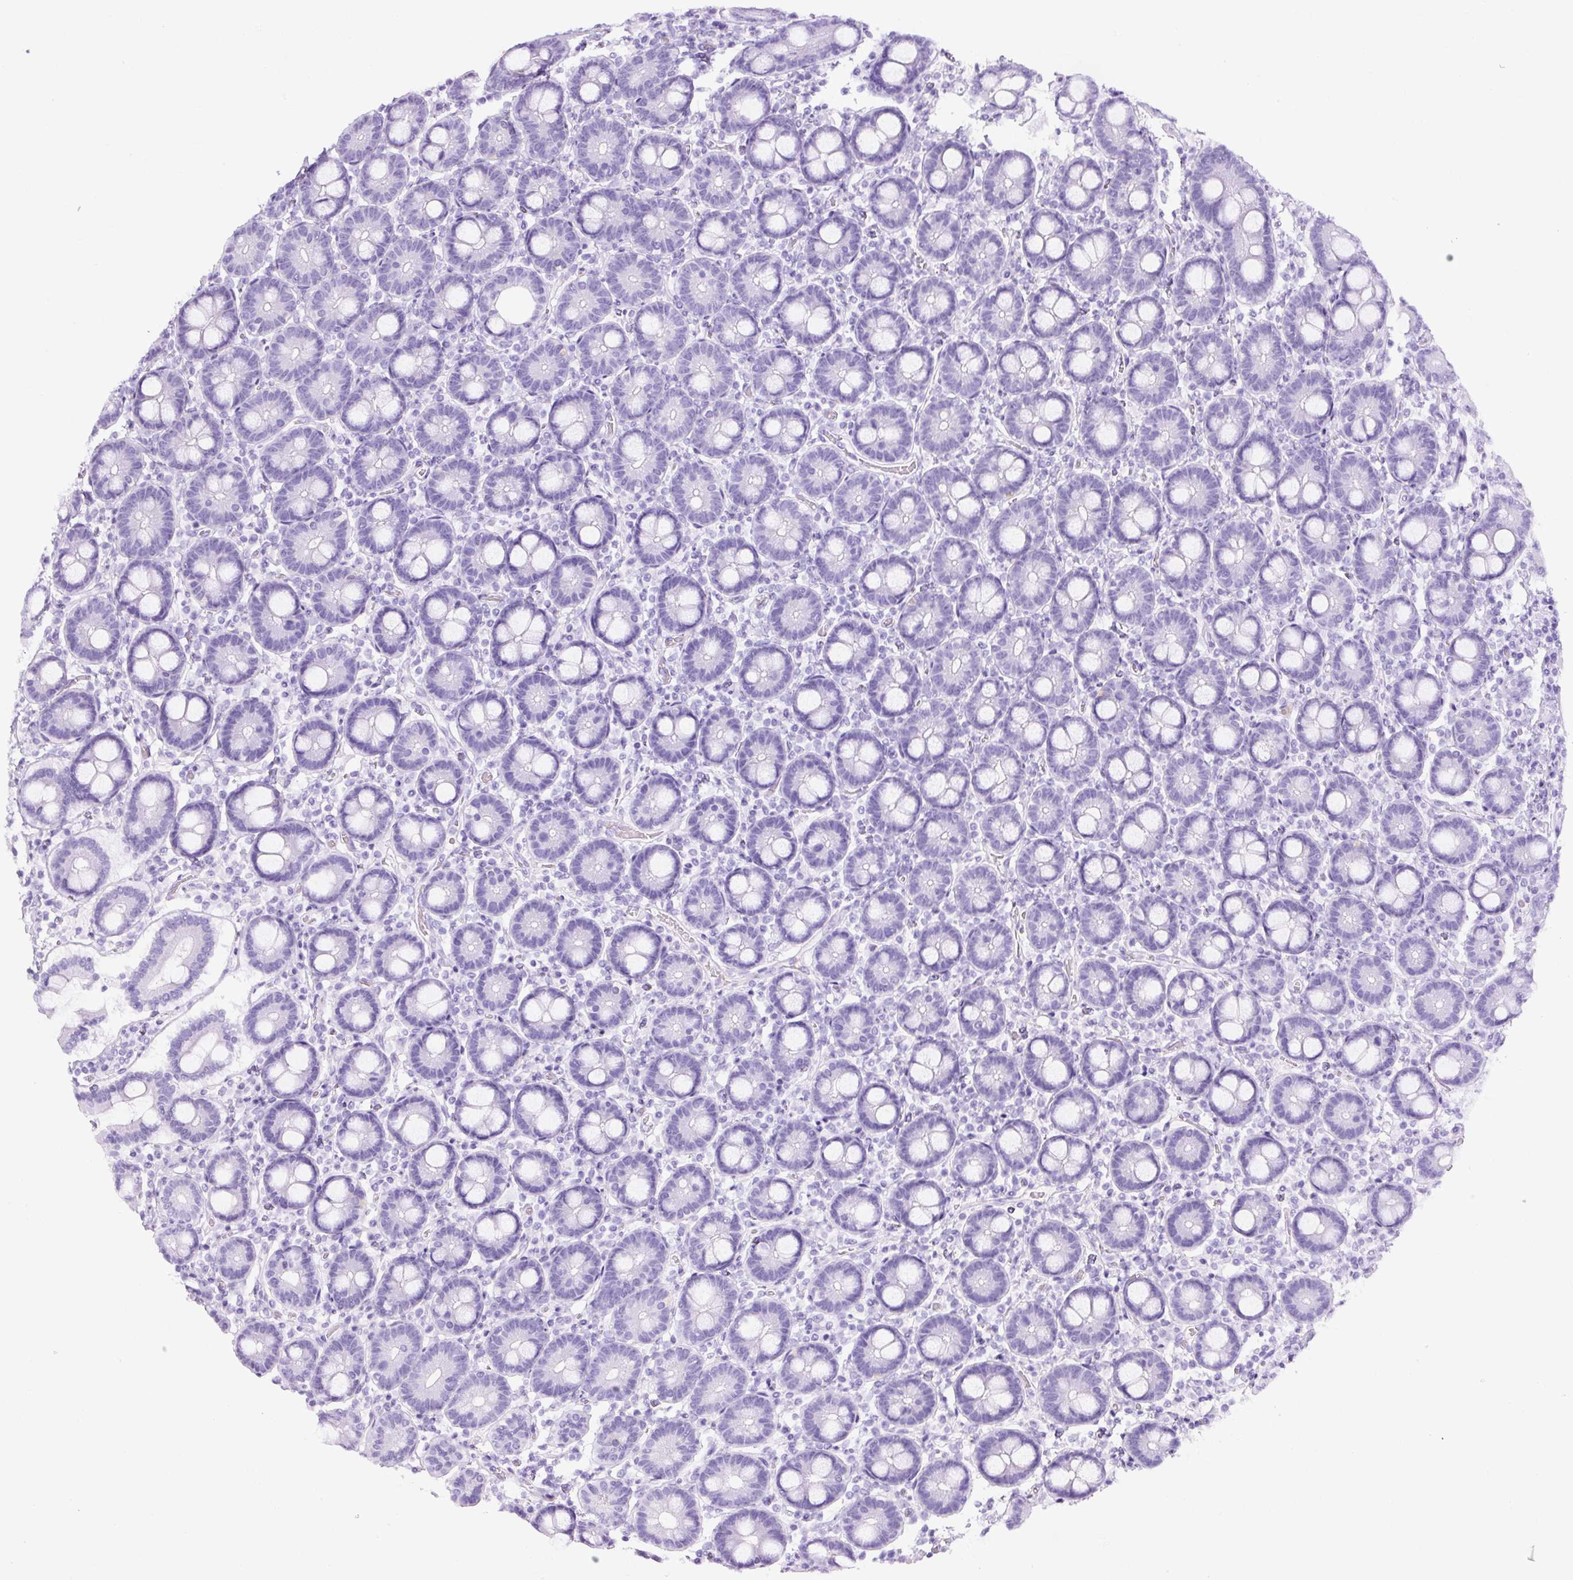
{"staining": {"intensity": "negative", "quantity": "none", "location": "none"}, "tissue": "duodenum", "cell_type": "Glandular cells", "image_type": "normal", "snomed": [{"axis": "morphology", "description": "Normal tissue, NOS"}, {"axis": "topography", "description": "Duodenum"}], "caption": "IHC photomicrograph of unremarkable duodenum: human duodenum stained with DAB reveals no significant protein expression in glandular cells. (Stains: DAB (3,3'-diaminobenzidine) immunohistochemistry (IHC) with hematoxylin counter stain, Microscopy: brightfield microscopy at high magnification).", "gene": "TMEM200B", "patient": {"sex": "male", "age": 55}}